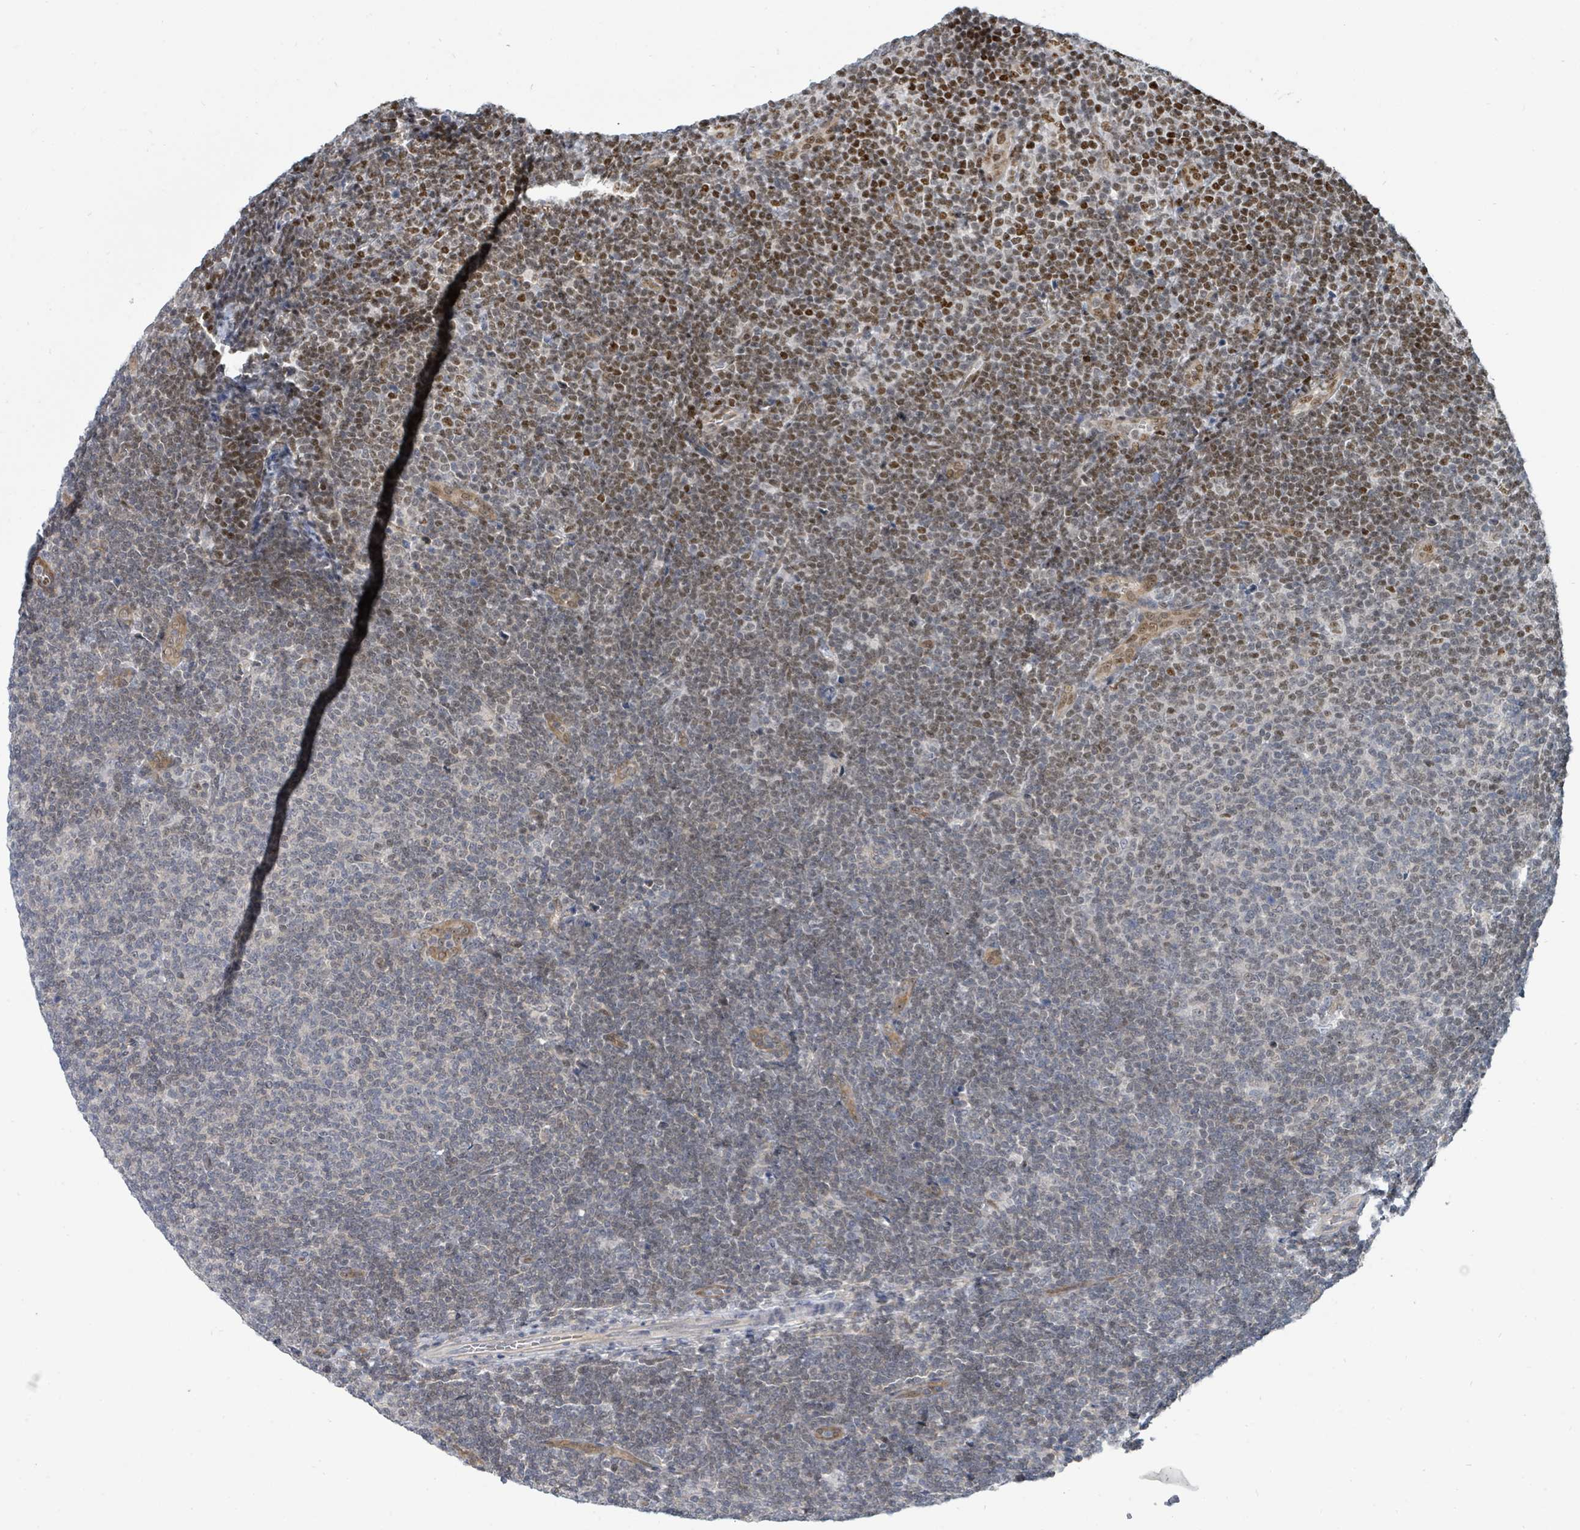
{"staining": {"intensity": "moderate", "quantity": "<25%", "location": "cytoplasmic/membranous,nuclear"}, "tissue": "lymphoma", "cell_type": "Tumor cells", "image_type": "cancer", "snomed": [{"axis": "morphology", "description": "Malignant lymphoma, non-Hodgkin's type, Low grade"}, {"axis": "topography", "description": "Lymph node"}], "caption": "Moderate cytoplasmic/membranous and nuclear protein positivity is appreciated in approximately <25% of tumor cells in lymphoma.", "gene": "SUMO4", "patient": {"sex": "male", "age": 66}}